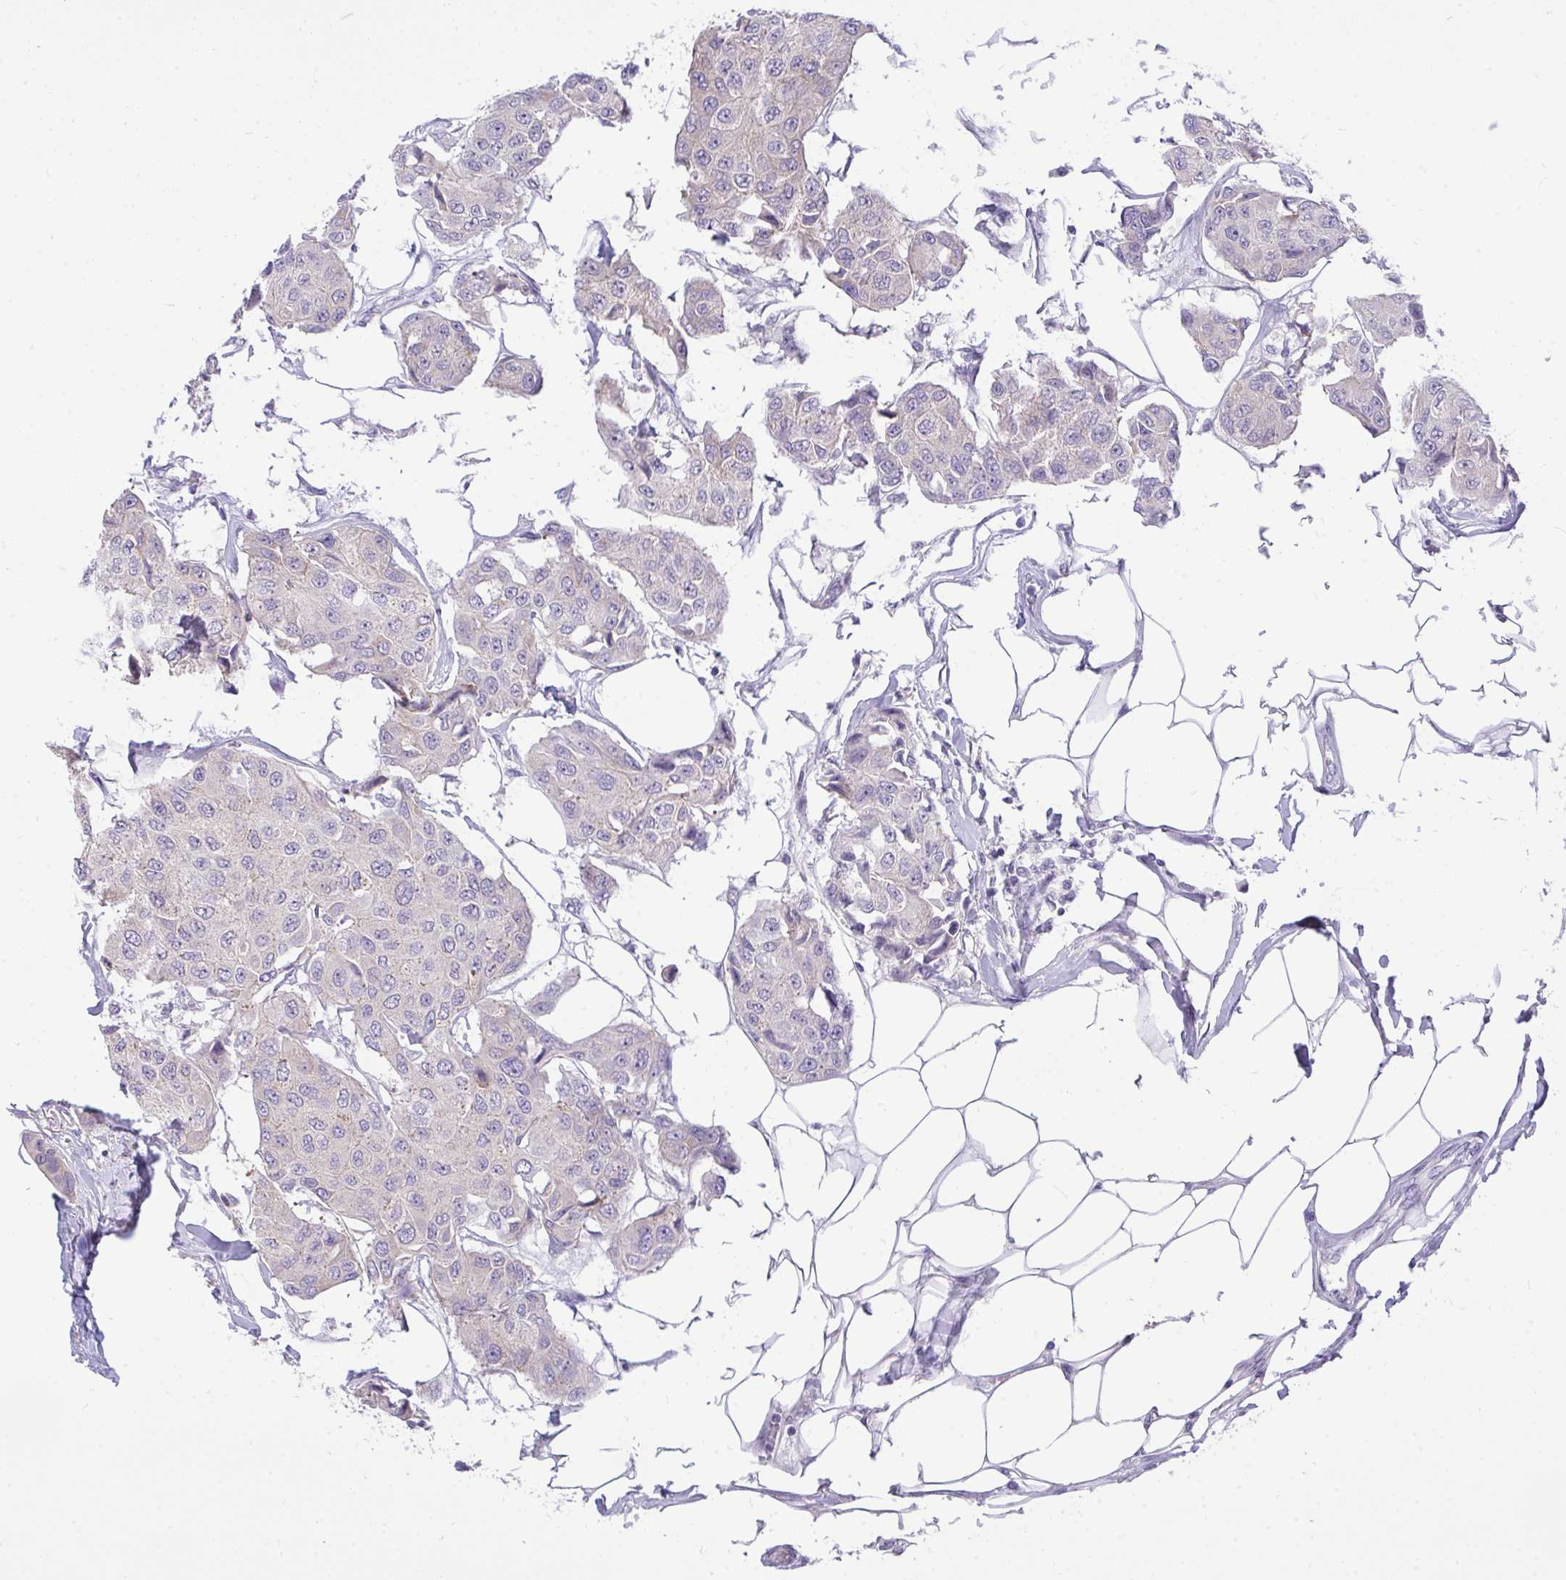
{"staining": {"intensity": "negative", "quantity": "none", "location": "none"}, "tissue": "breast cancer", "cell_type": "Tumor cells", "image_type": "cancer", "snomed": [{"axis": "morphology", "description": "Duct carcinoma"}, {"axis": "topography", "description": "Breast"}, {"axis": "topography", "description": "Lymph node"}], "caption": "High power microscopy histopathology image of an immunohistochemistry image of breast cancer, revealing no significant staining in tumor cells.", "gene": "VGLL3", "patient": {"sex": "female", "age": 80}}